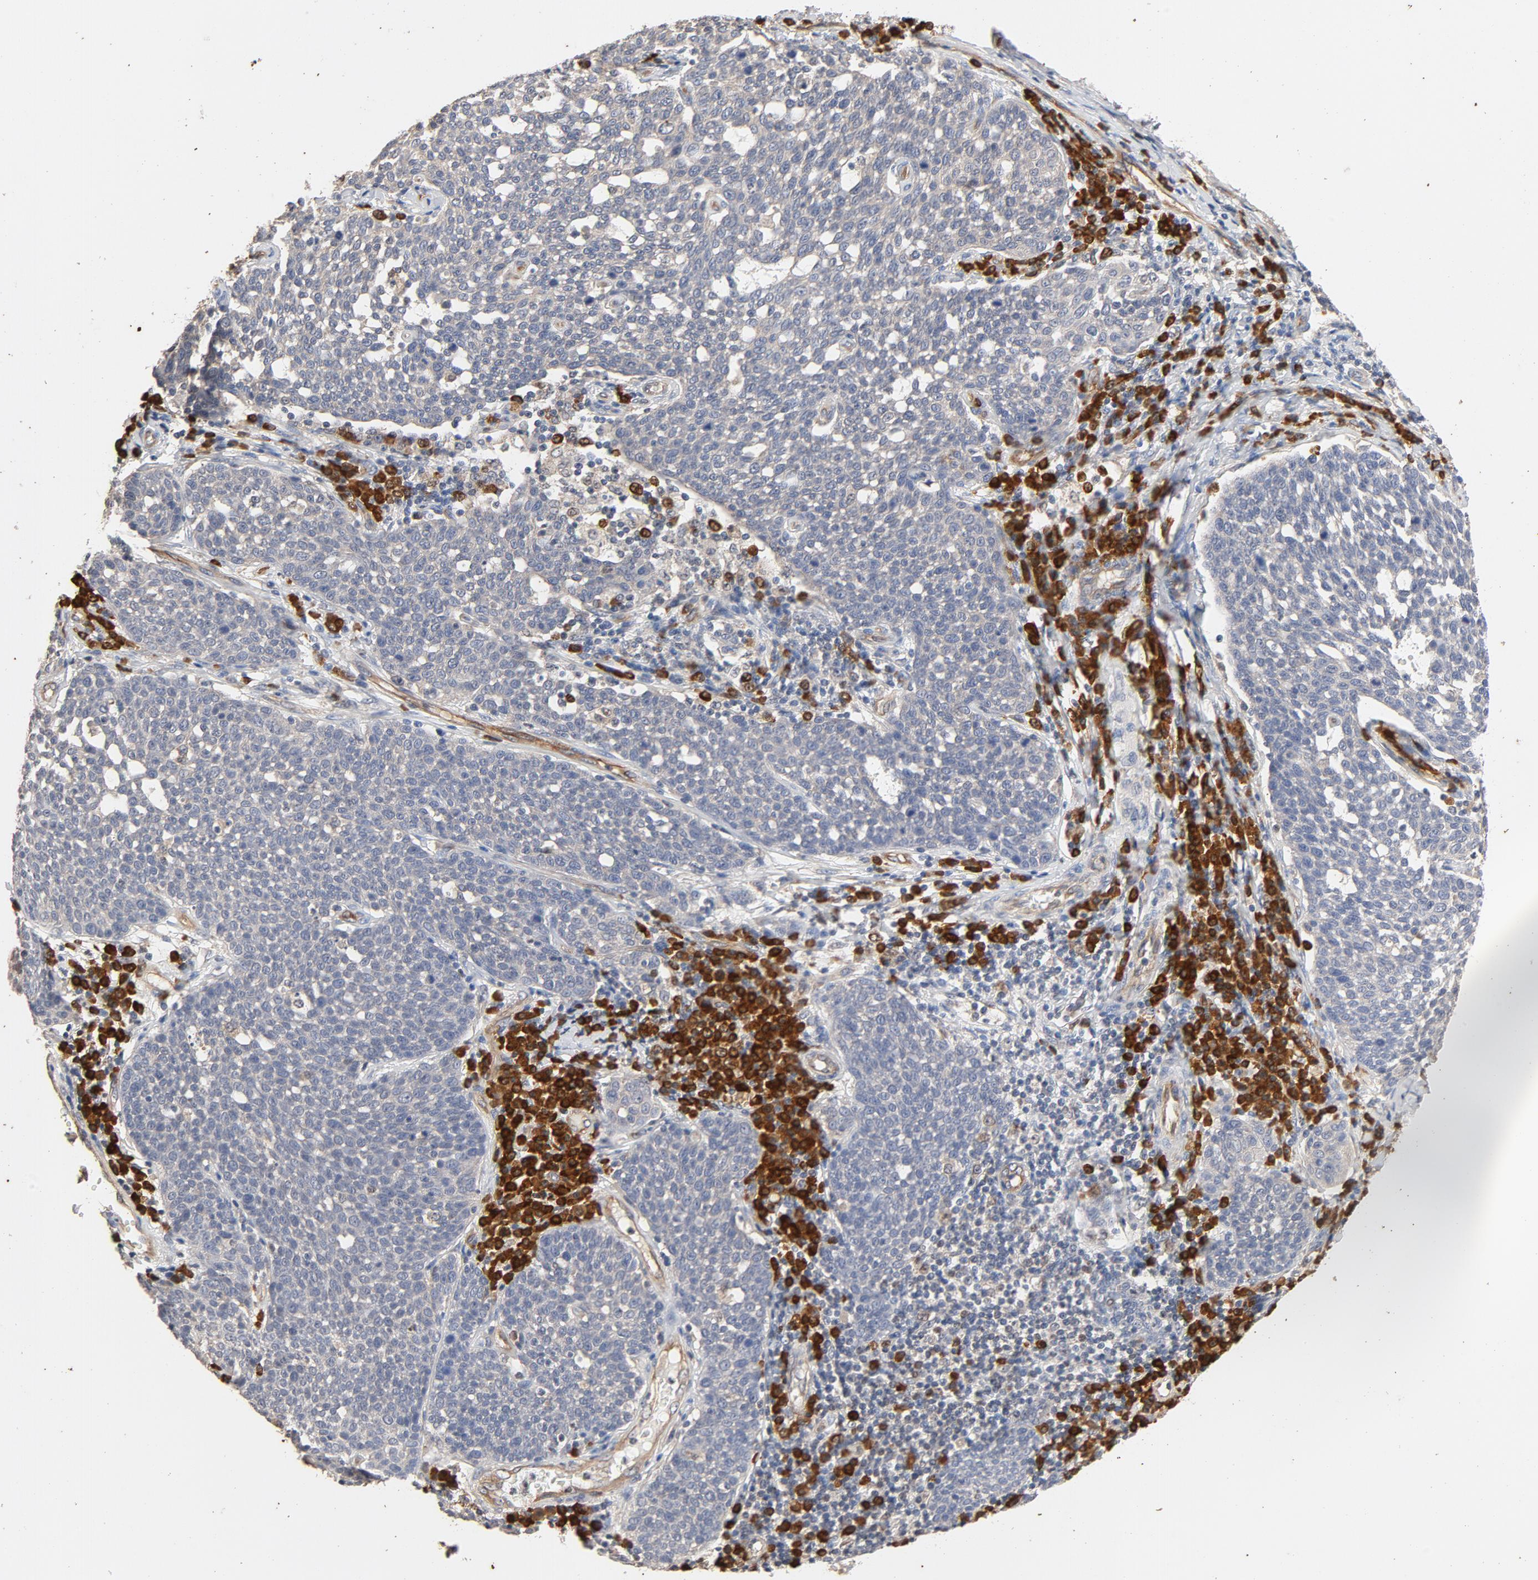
{"staining": {"intensity": "negative", "quantity": "none", "location": "none"}, "tissue": "cervical cancer", "cell_type": "Tumor cells", "image_type": "cancer", "snomed": [{"axis": "morphology", "description": "Squamous cell carcinoma, NOS"}, {"axis": "topography", "description": "Cervix"}], "caption": "Cervical cancer (squamous cell carcinoma) was stained to show a protein in brown. There is no significant staining in tumor cells.", "gene": "UBE2J1", "patient": {"sex": "female", "age": 34}}